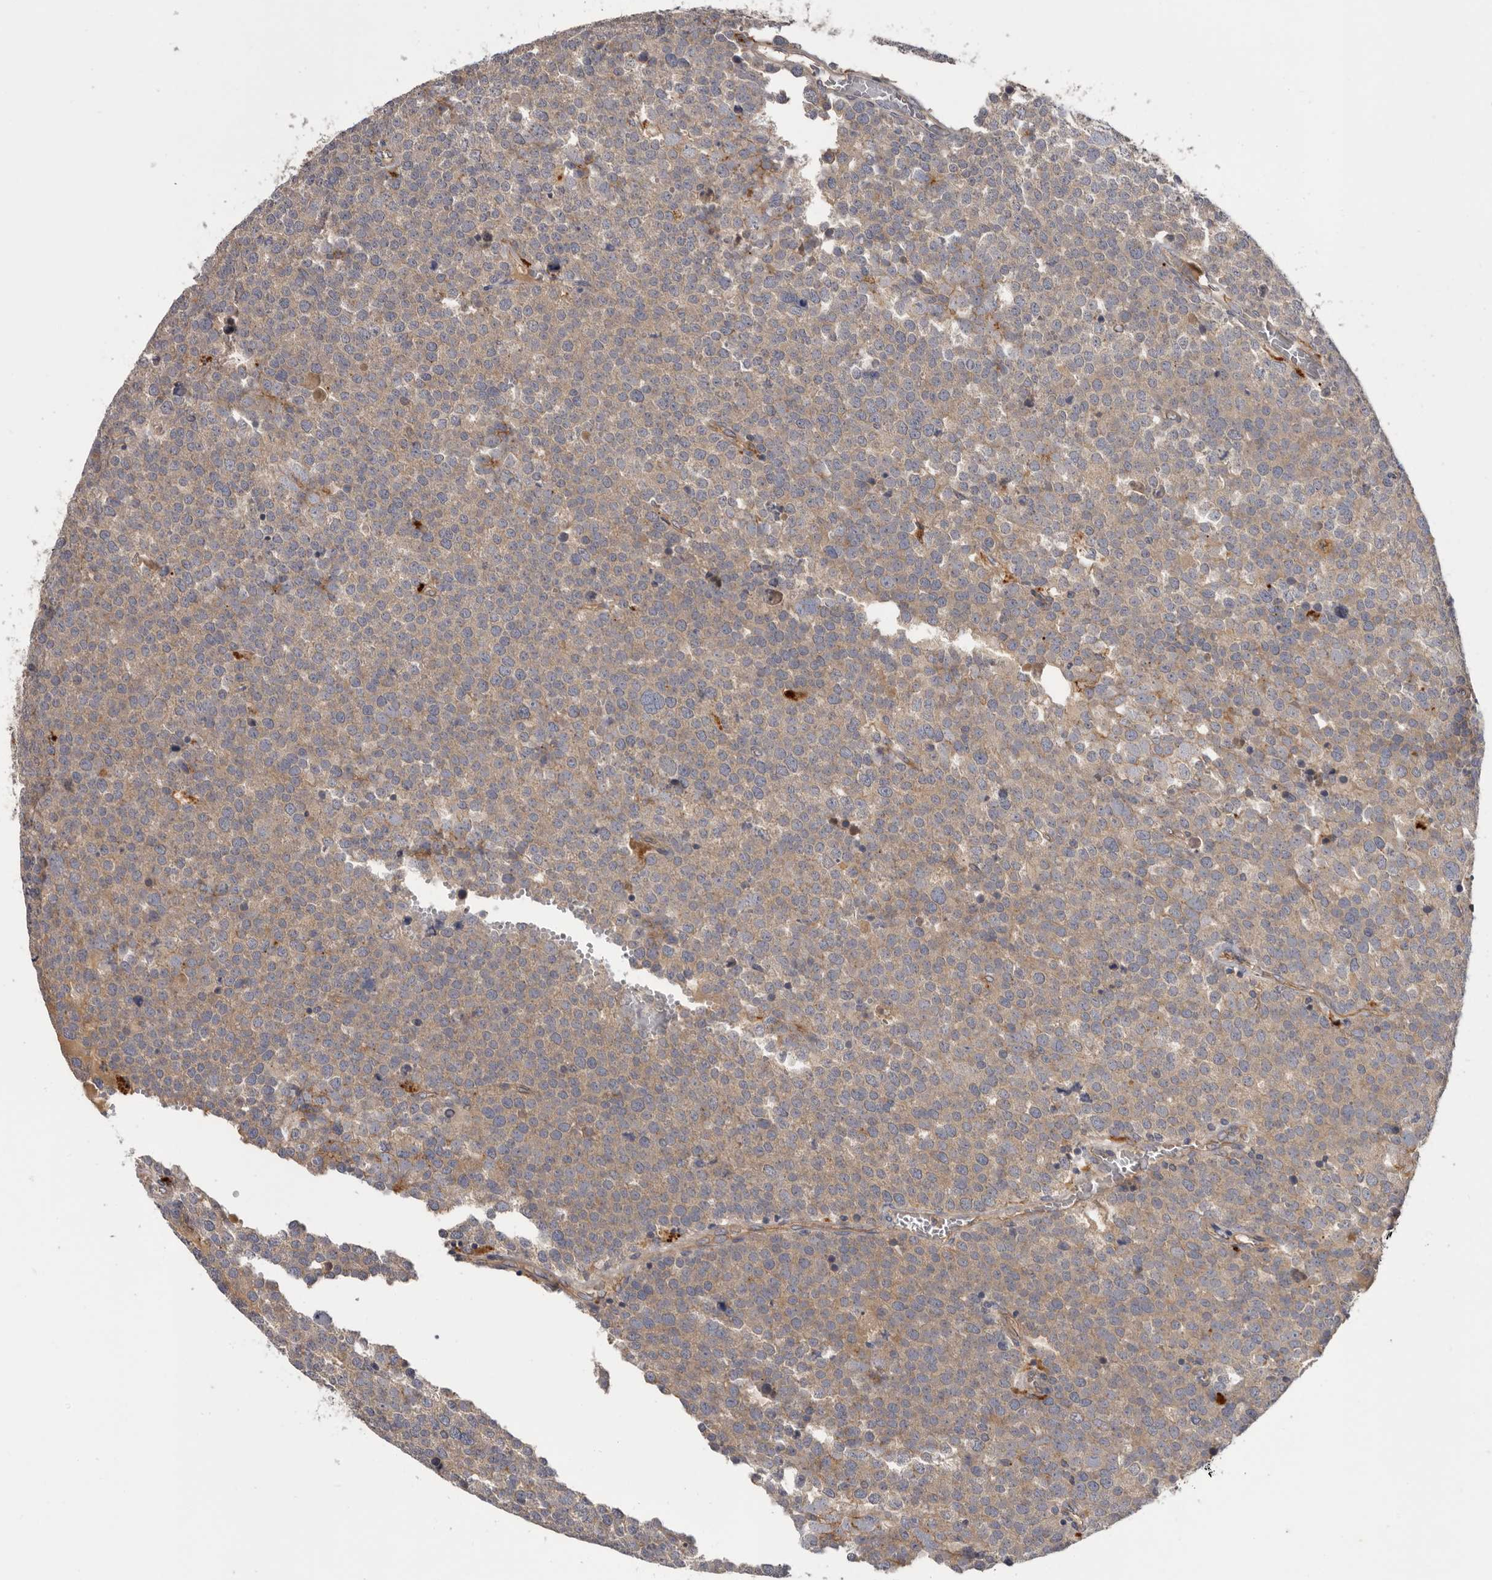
{"staining": {"intensity": "weak", "quantity": "<25%", "location": "cytoplasmic/membranous"}, "tissue": "testis cancer", "cell_type": "Tumor cells", "image_type": "cancer", "snomed": [{"axis": "morphology", "description": "Seminoma, NOS"}, {"axis": "topography", "description": "Testis"}], "caption": "An immunohistochemistry (IHC) photomicrograph of seminoma (testis) is shown. There is no staining in tumor cells of seminoma (testis).", "gene": "INKA2", "patient": {"sex": "male", "age": 71}}